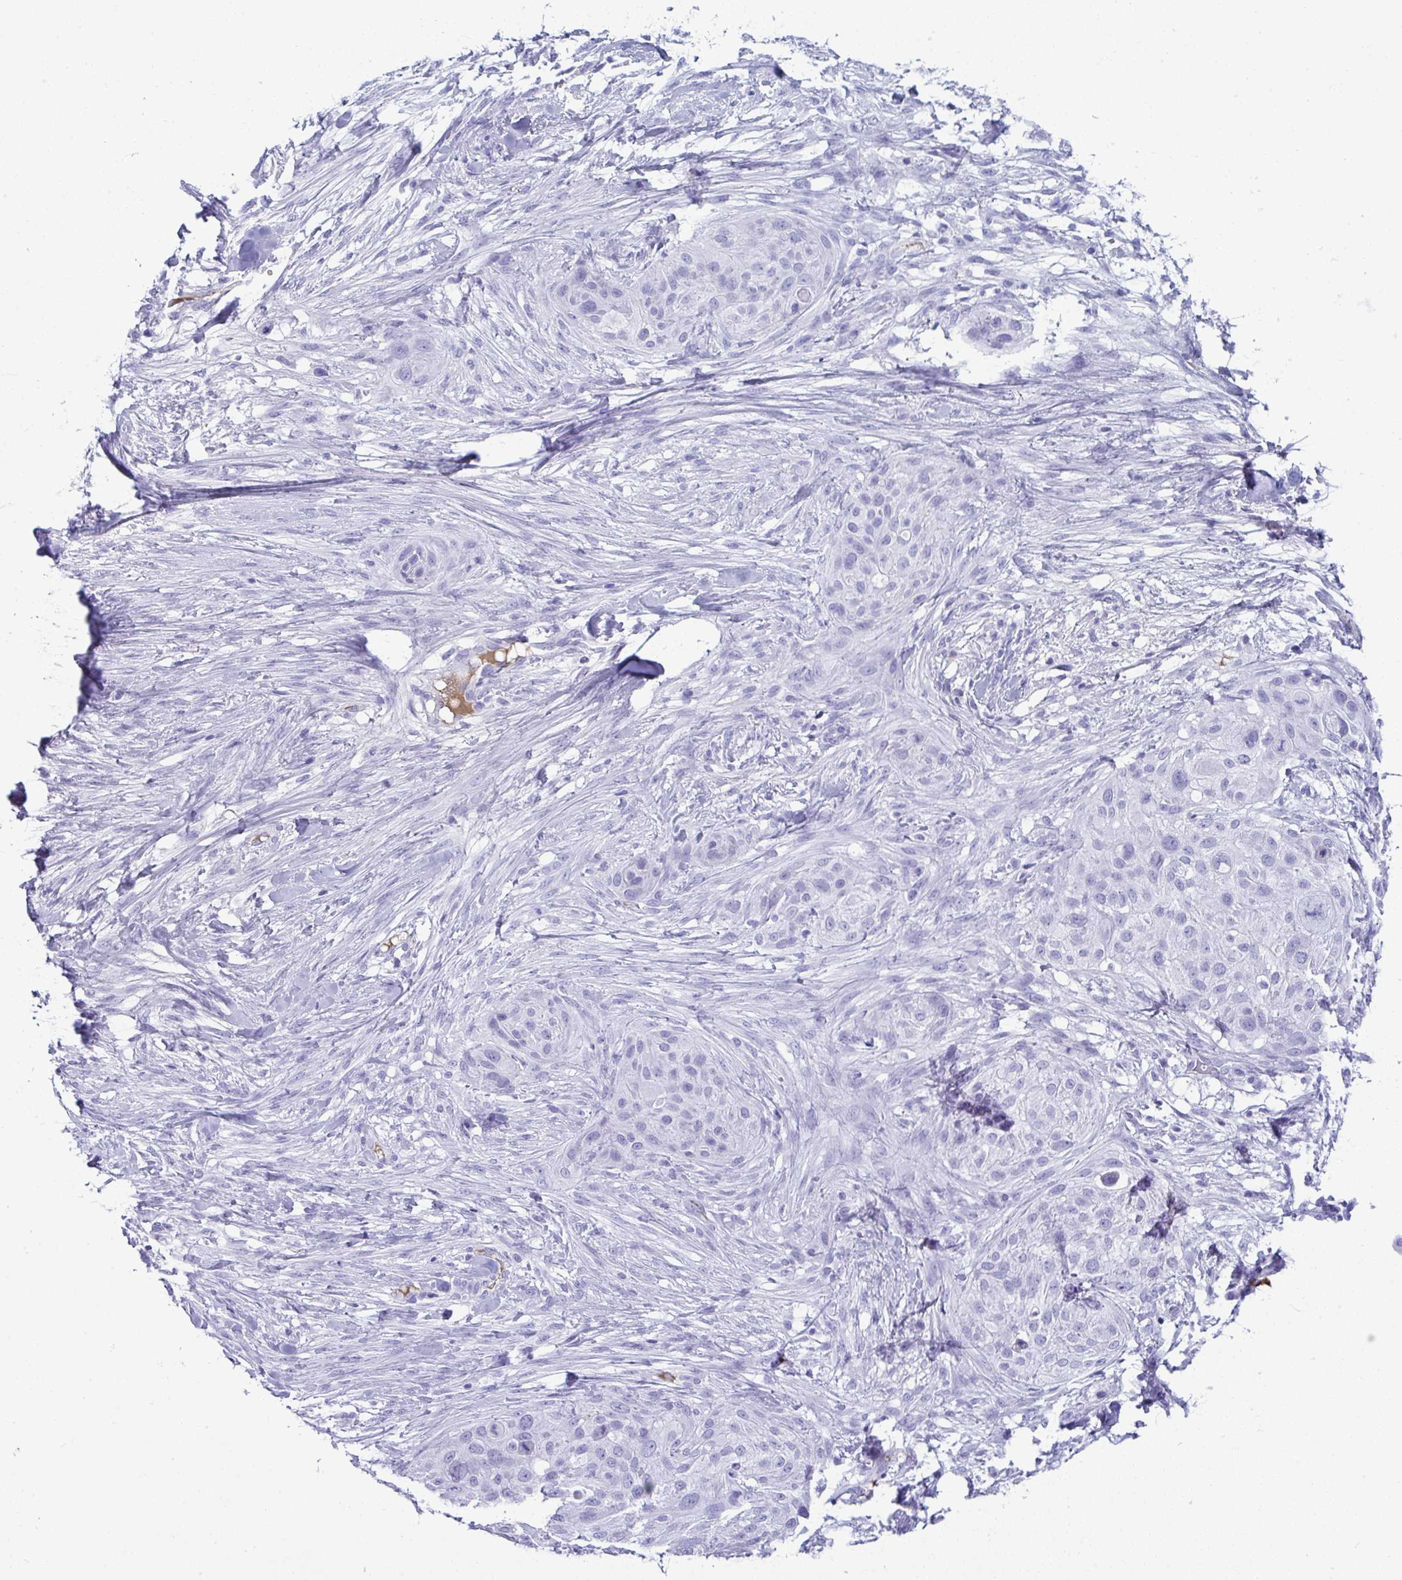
{"staining": {"intensity": "negative", "quantity": "none", "location": "none"}, "tissue": "skin cancer", "cell_type": "Tumor cells", "image_type": "cancer", "snomed": [{"axis": "morphology", "description": "Squamous cell carcinoma, NOS"}, {"axis": "topography", "description": "Skin"}], "caption": "A photomicrograph of human squamous cell carcinoma (skin) is negative for staining in tumor cells.", "gene": "JCHAIN", "patient": {"sex": "female", "age": 87}}